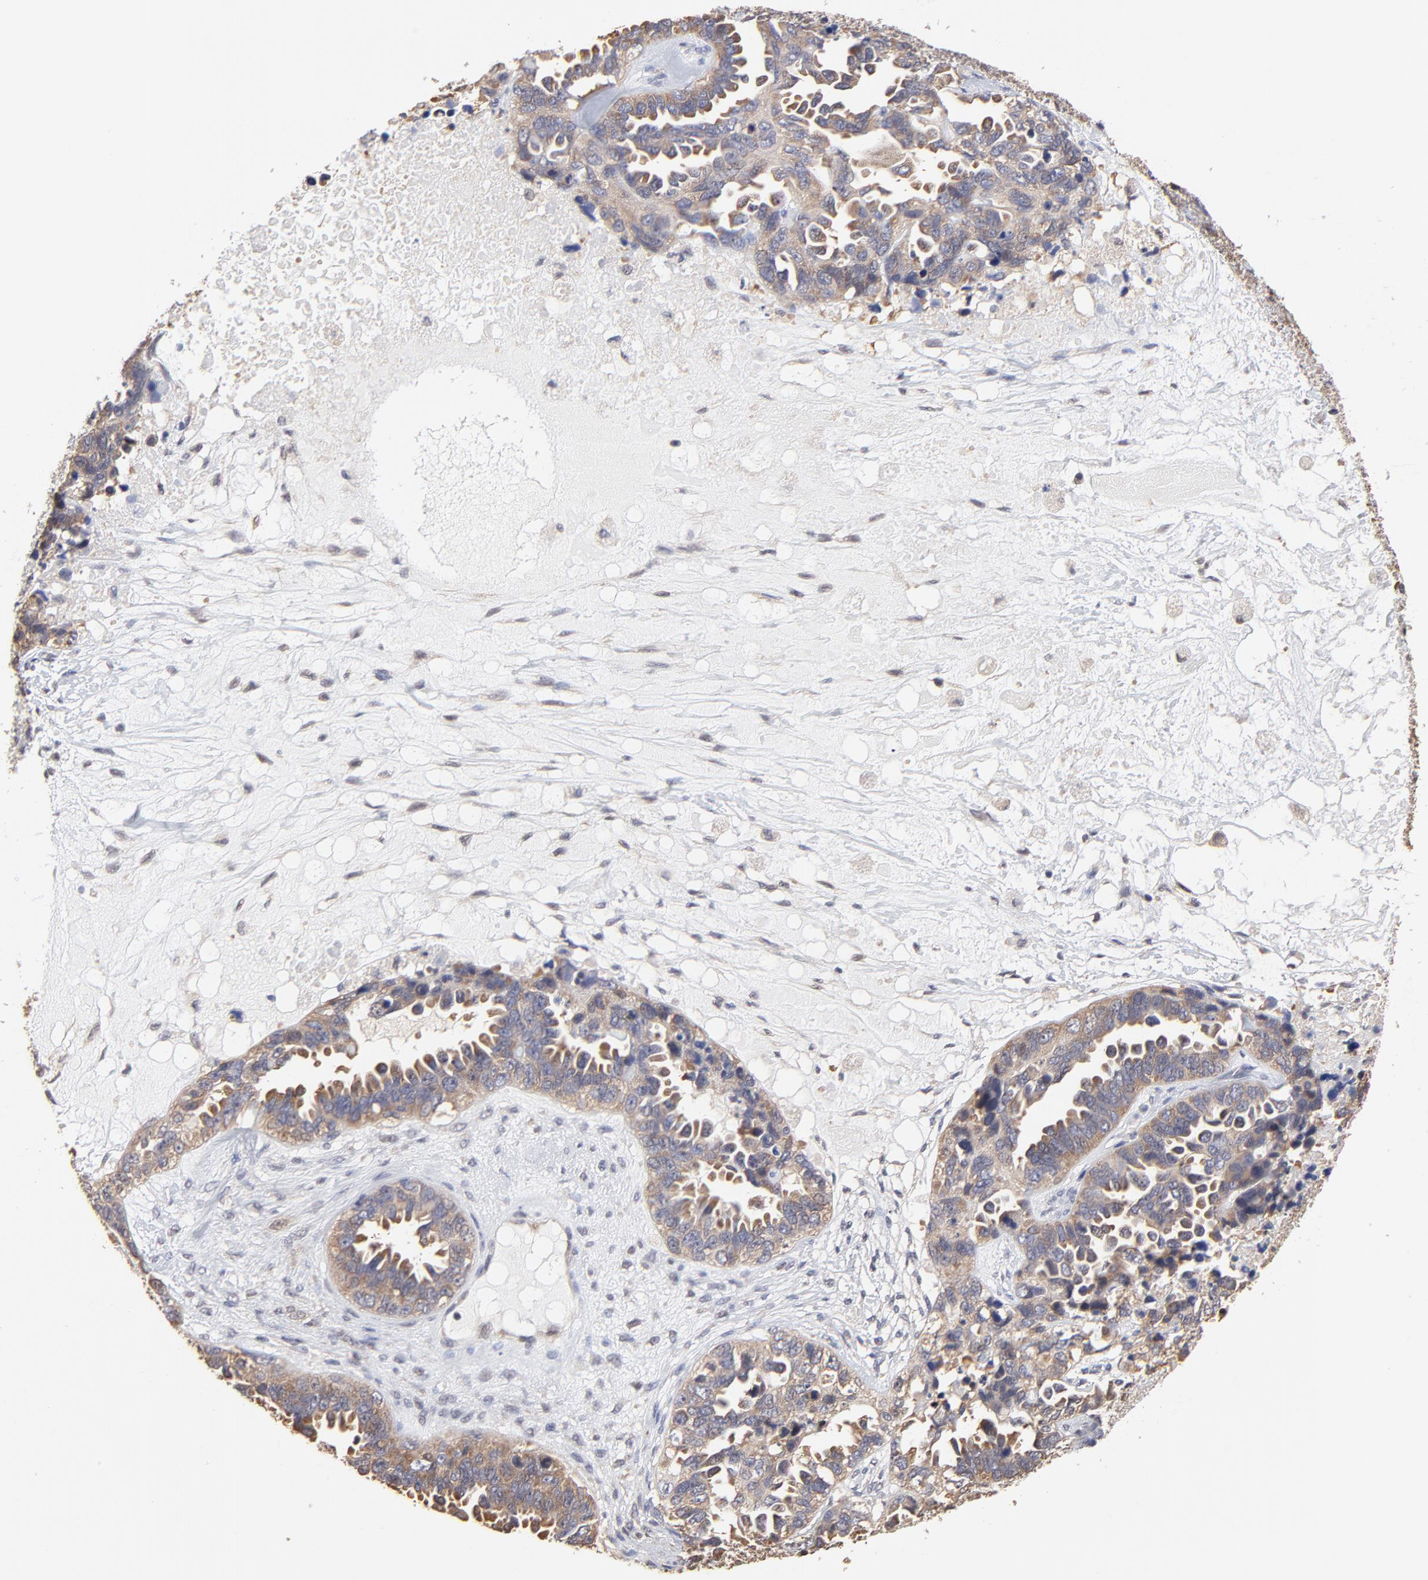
{"staining": {"intensity": "weak", "quantity": ">75%", "location": "cytoplasmic/membranous"}, "tissue": "ovarian cancer", "cell_type": "Tumor cells", "image_type": "cancer", "snomed": [{"axis": "morphology", "description": "Cystadenocarcinoma, serous, NOS"}, {"axis": "topography", "description": "Ovary"}], "caption": "Tumor cells display weak cytoplasmic/membranous expression in approximately >75% of cells in ovarian cancer.", "gene": "CCT2", "patient": {"sex": "female", "age": 82}}